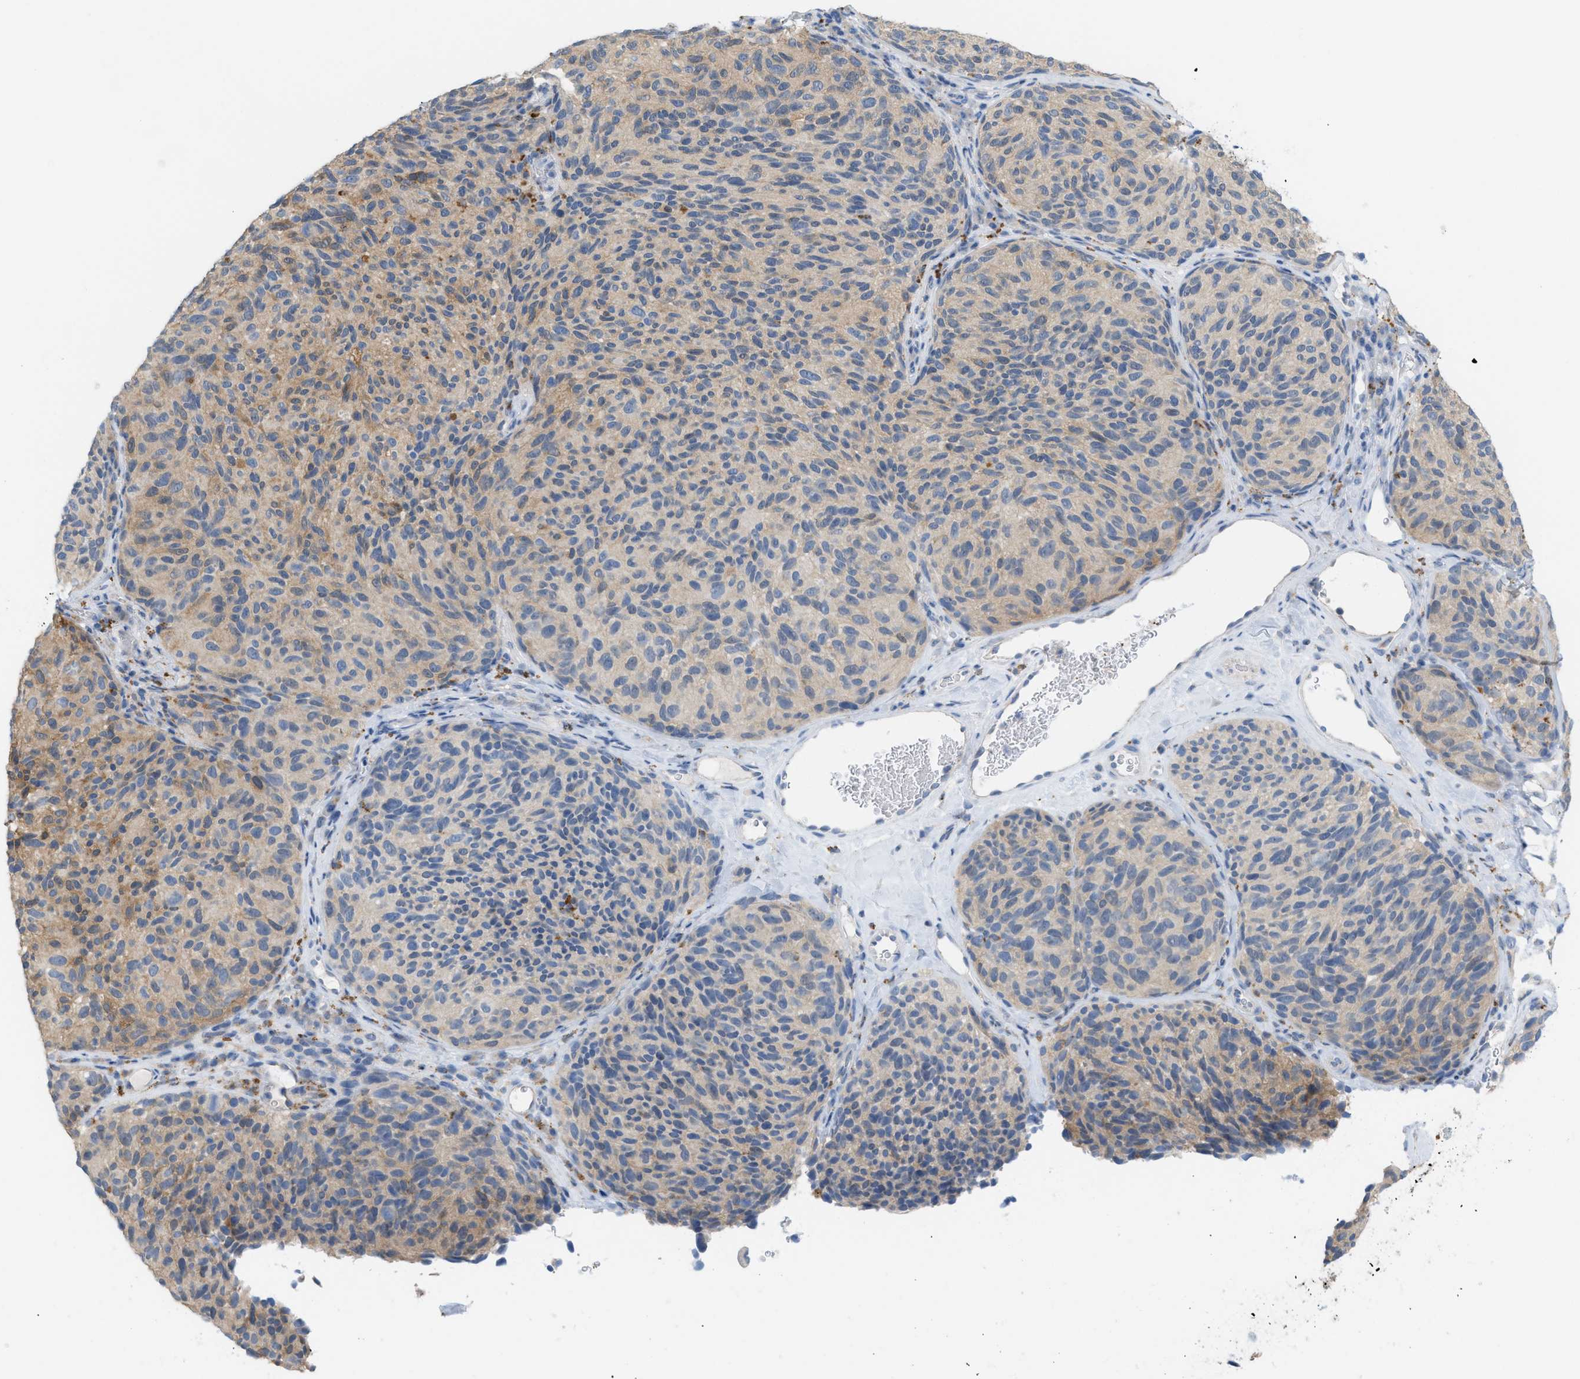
{"staining": {"intensity": "weak", "quantity": "25%-75%", "location": "cytoplasmic/membranous"}, "tissue": "melanoma", "cell_type": "Tumor cells", "image_type": "cancer", "snomed": [{"axis": "morphology", "description": "Malignant melanoma, NOS"}, {"axis": "topography", "description": "Skin"}], "caption": "About 25%-75% of tumor cells in malignant melanoma demonstrate weak cytoplasmic/membranous protein staining as visualized by brown immunohistochemical staining.", "gene": "CSTB", "patient": {"sex": "female", "age": 73}}